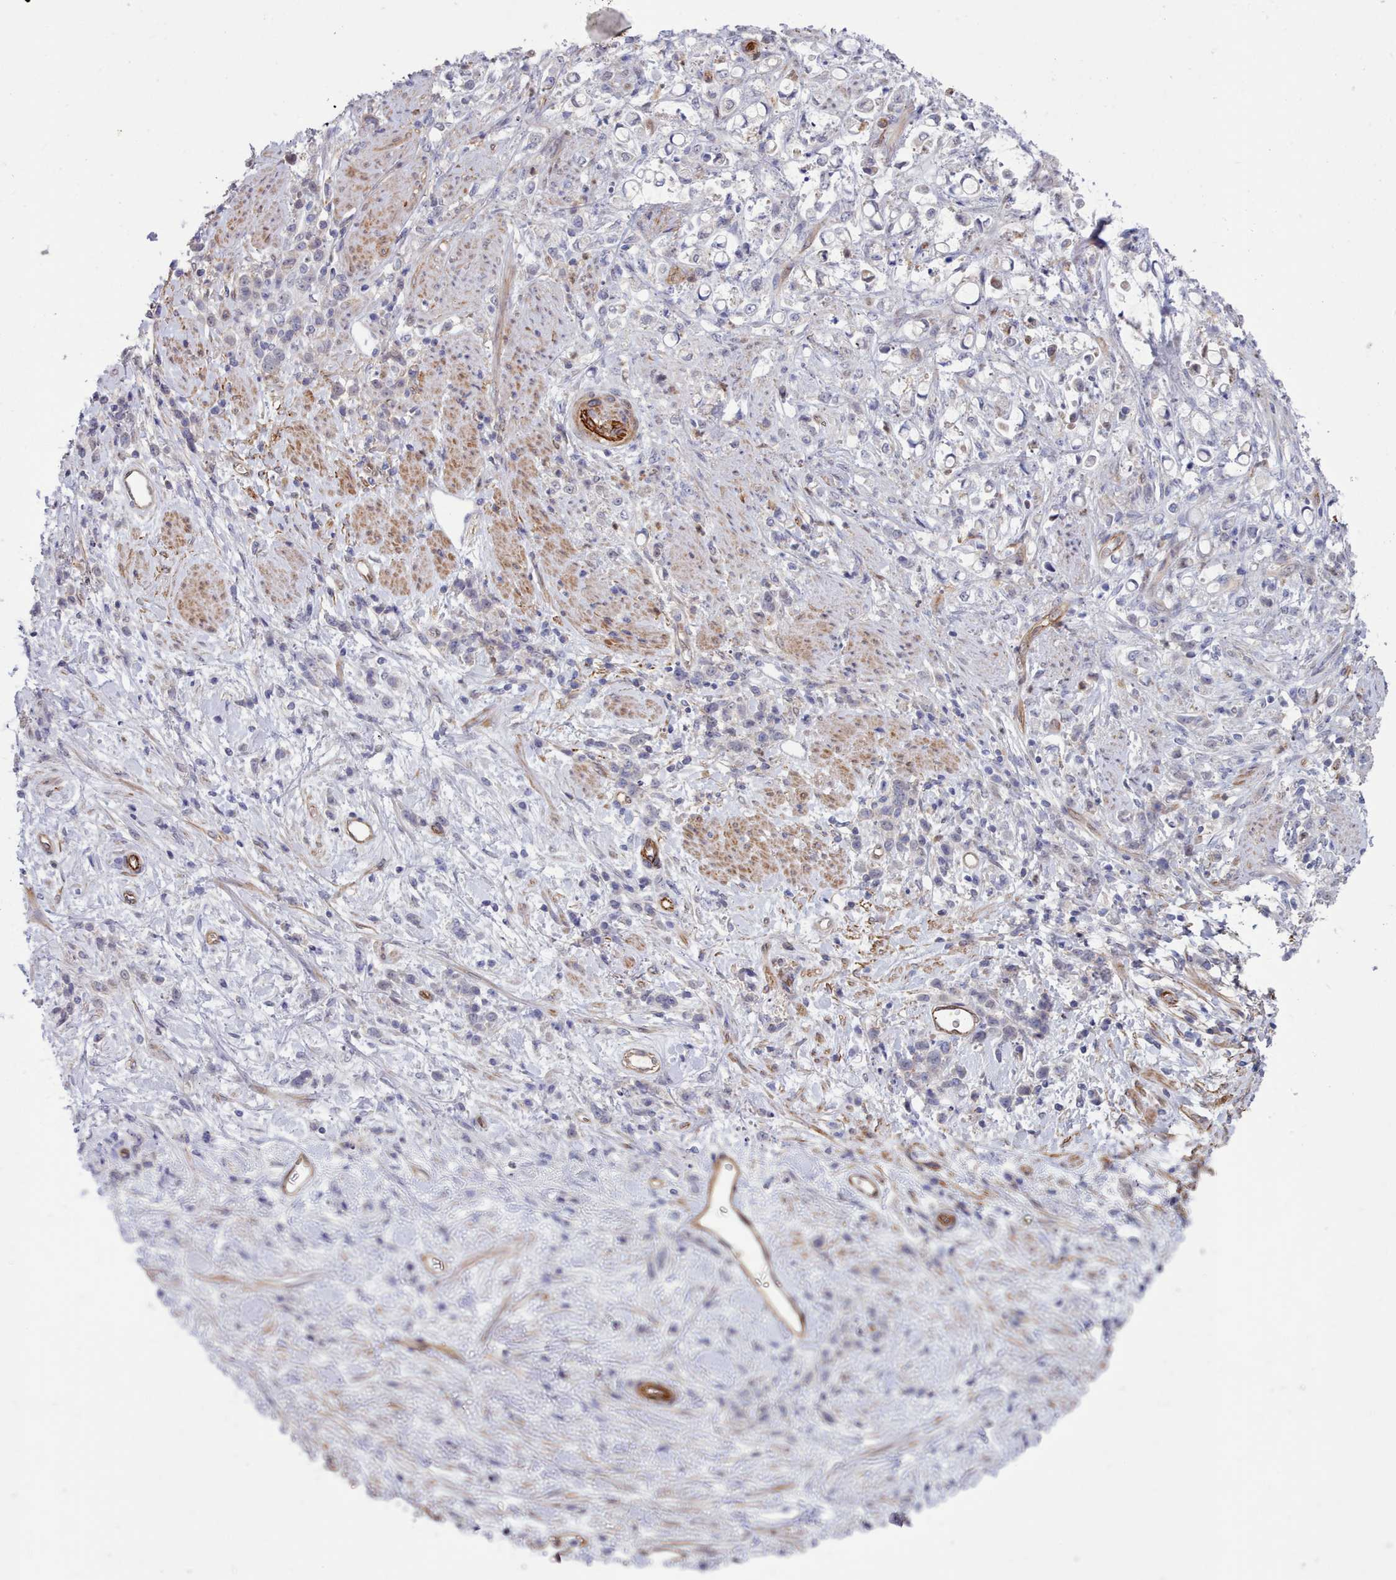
{"staining": {"intensity": "negative", "quantity": "none", "location": "none"}, "tissue": "stomach cancer", "cell_type": "Tumor cells", "image_type": "cancer", "snomed": [{"axis": "morphology", "description": "Adenocarcinoma, NOS"}, {"axis": "topography", "description": "Stomach"}], "caption": "This histopathology image is of adenocarcinoma (stomach) stained with immunohistochemistry to label a protein in brown with the nuclei are counter-stained blue. There is no expression in tumor cells. (Stains: DAB IHC with hematoxylin counter stain, Microscopy: brightfield microscopy at high magnification).", "gene": "G6PC1", "patient": {"sex": "female", "age": 60}}